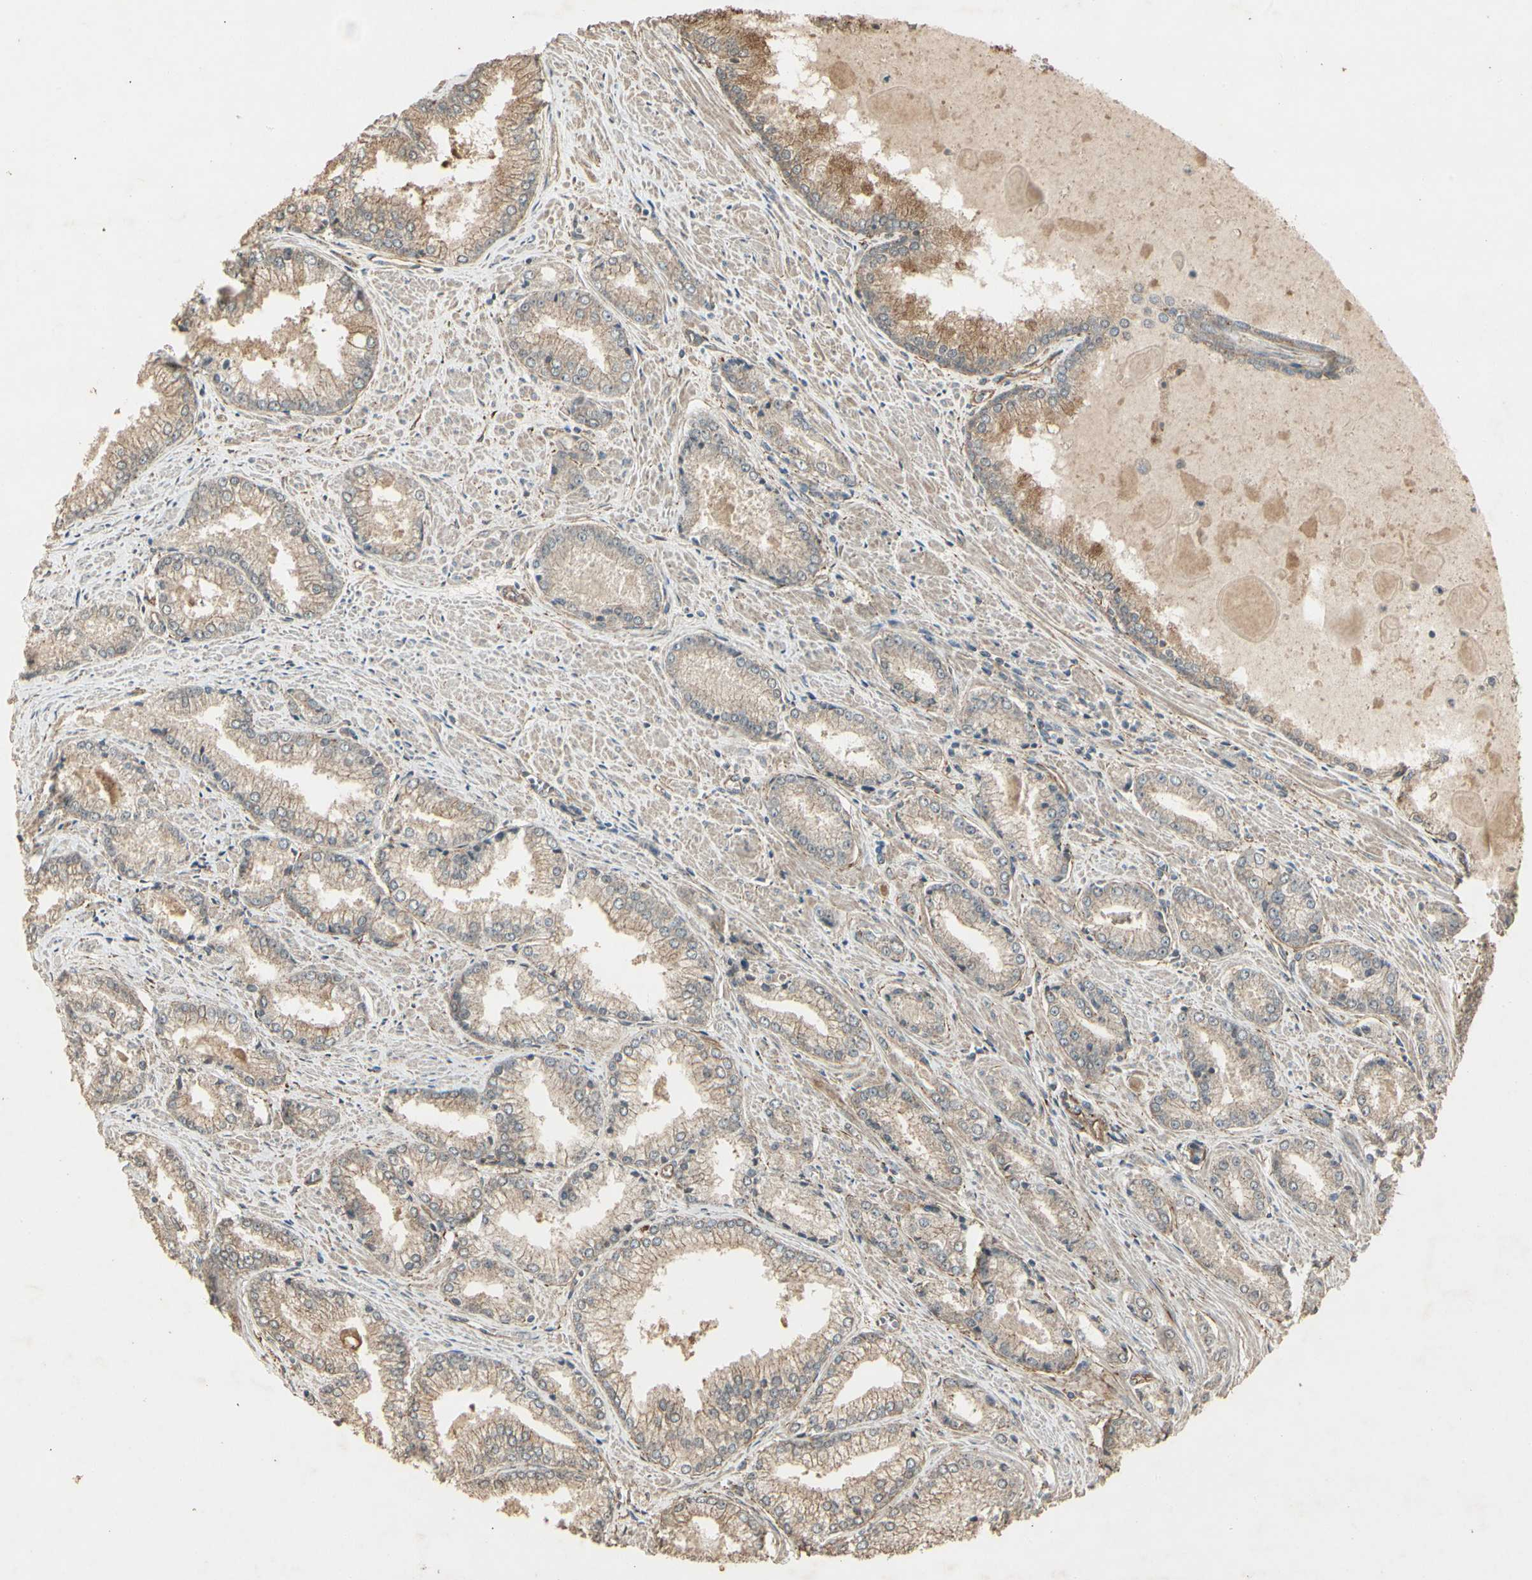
{"staining": {"intensity": "weak", "quantity": ">75%", "location": "cytoplasmic/membranous"}, "tissue": "prostate cancer", "cell_type": "Tumor cells", "image_type": "cancer", "snomed": [{"axis": "morphology", "description": "Adenocarcinoma, Low grade"}, {"axis": "topography", "description": "Prostate"}], "caption": "Immunohistochemistry (IHC) image of human adenocarcinoma (low-grade) (prostate) stained for a protein (brown), which demonstrates low levels of weak cytoplasmic/membranous staining in approximately >75% of tumor cells.", "gene": "RNF180", "patient": {"sex": "male", "age": 64}}